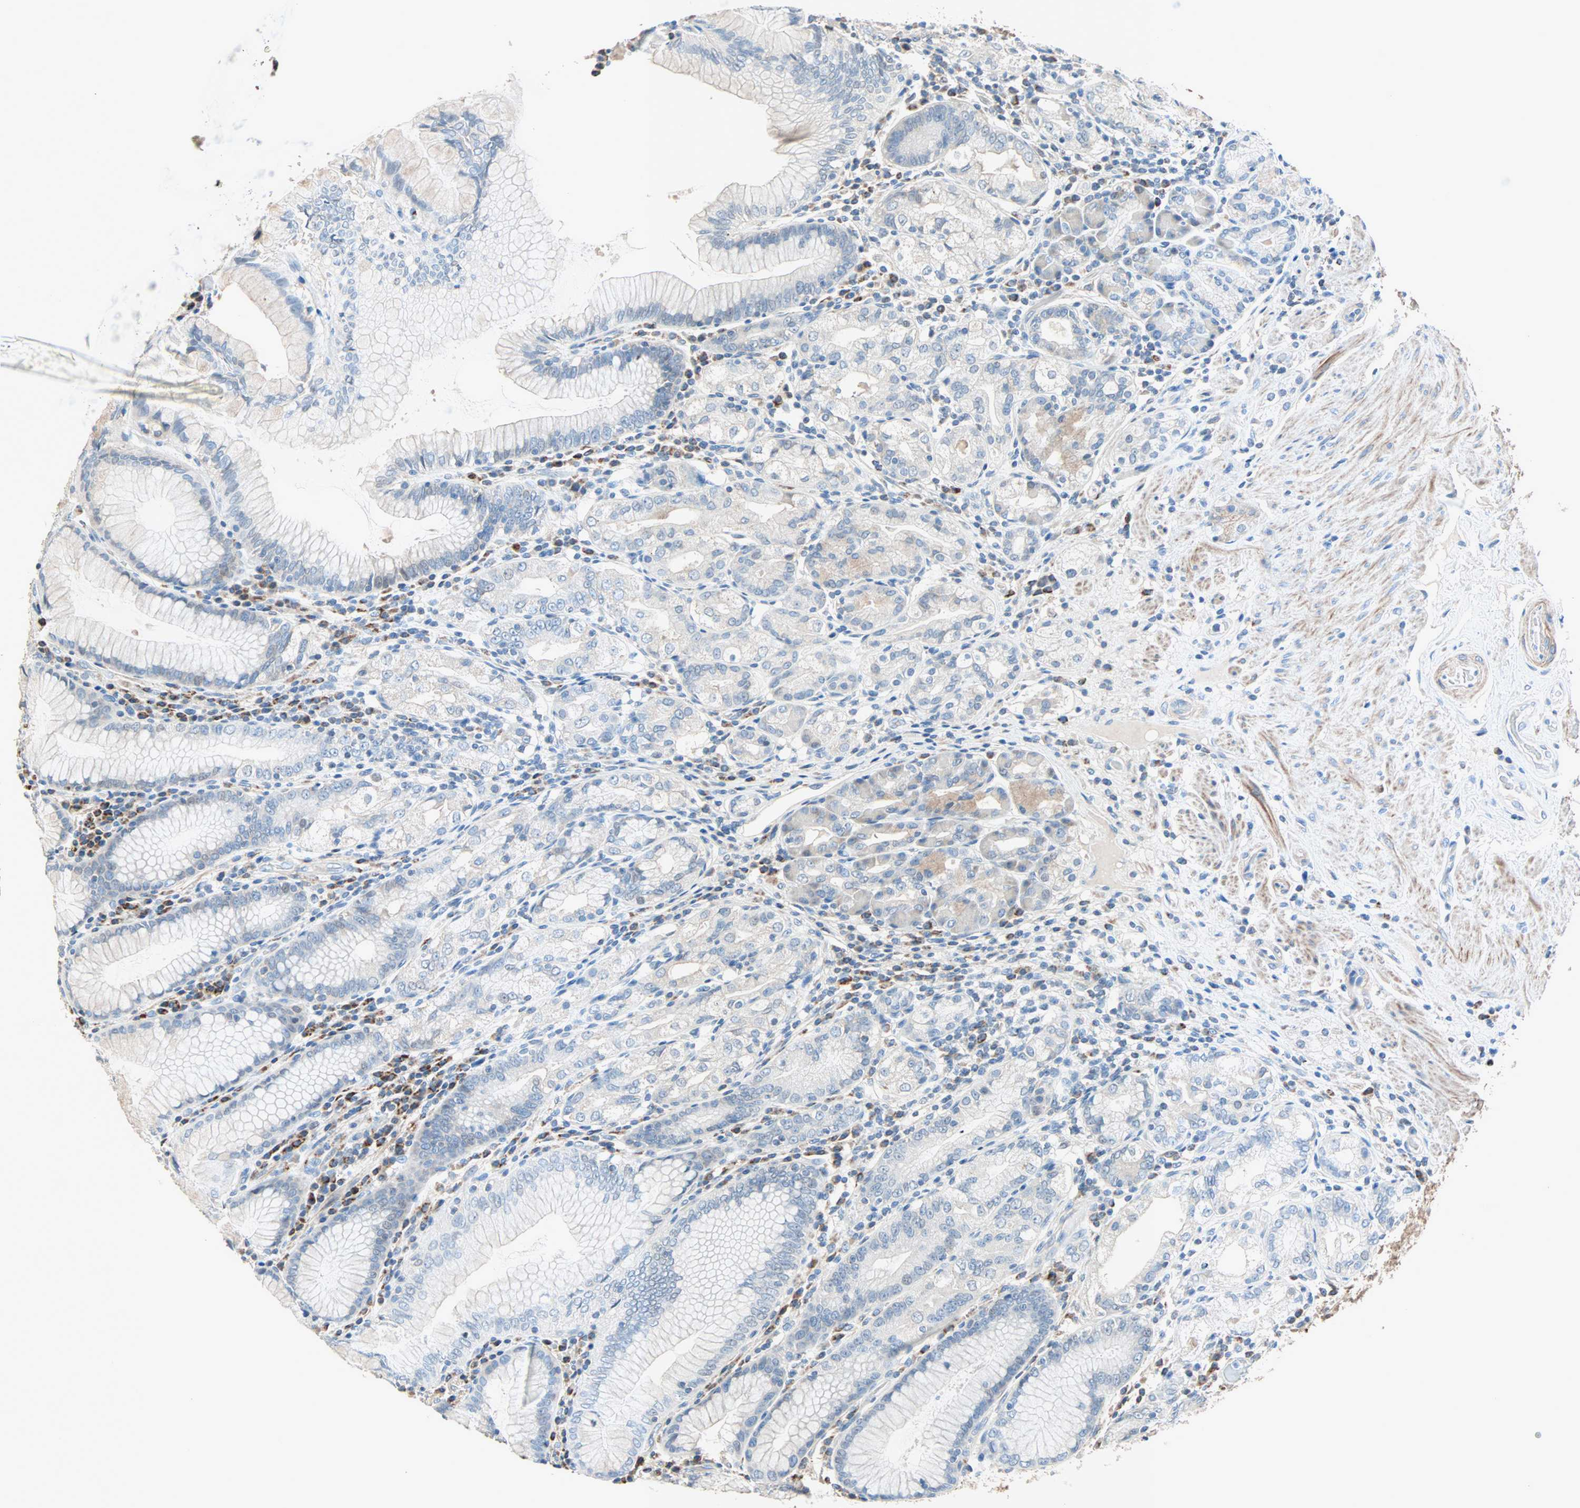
{"staining": {"intensity": "weak", "quantity": "<25%", "location": "cytoplasmic/membranous"}, "tissue": "stomach", "cell_type": "Glandular cells", "image_type": "normal", "snomed": [{"axis": "morphology", "description": "Normal tissue, NOS"}, {"axis": "topography", "description": "Stomach, lower"}], "caption": "The histopathology image demonstrates no significant positivity in glandular cells of stomach.", "gene": "ACVRL1", "patient": {"sex": "female", "age": 76}}